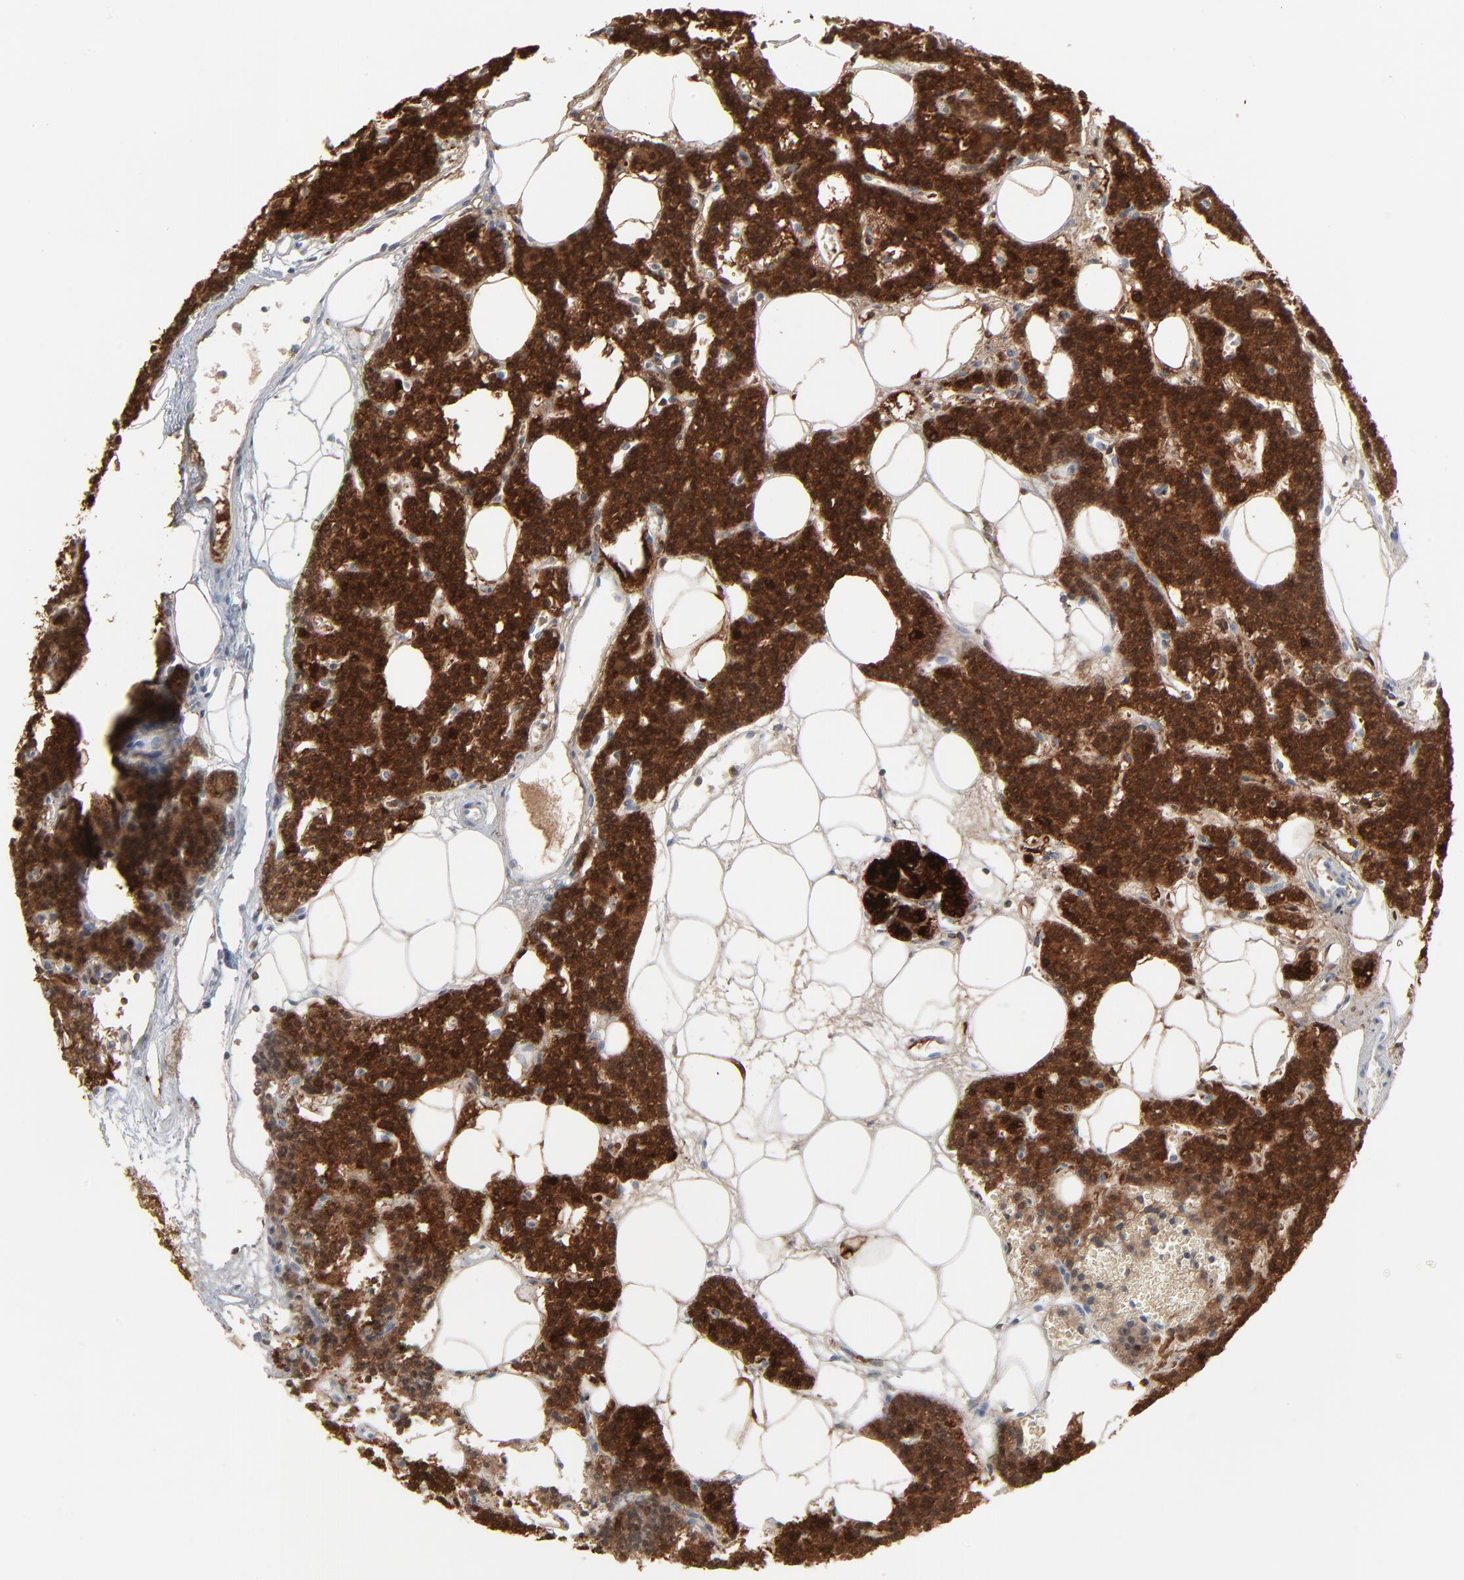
{"staining": {"intensity": "strong", "quantity": ">75%", "location": "cytoplasmic/membranous"}, "tissue": "parathyroid gland", "cell_type": "Glandular cells", "image_type": "normal", "snomed": [{"axis": "morphology", "description": "Normal tissue, NOS"}, {"axis": "topography", "description": "Parathyroid gland"}], "caption": "Parathyroid gland stained with immunohistochemistry demonstrates strong cytoplasmic/membranous expression in approximately >75% of glandular cells. The staining was performed using DAB to visualize the protein expression in brown, while the nuclei were stained in blue with hematoxylin (Magnification: 20x).", "gene": "PHGDH", "patient": {"sex": "male", "age": 24}}